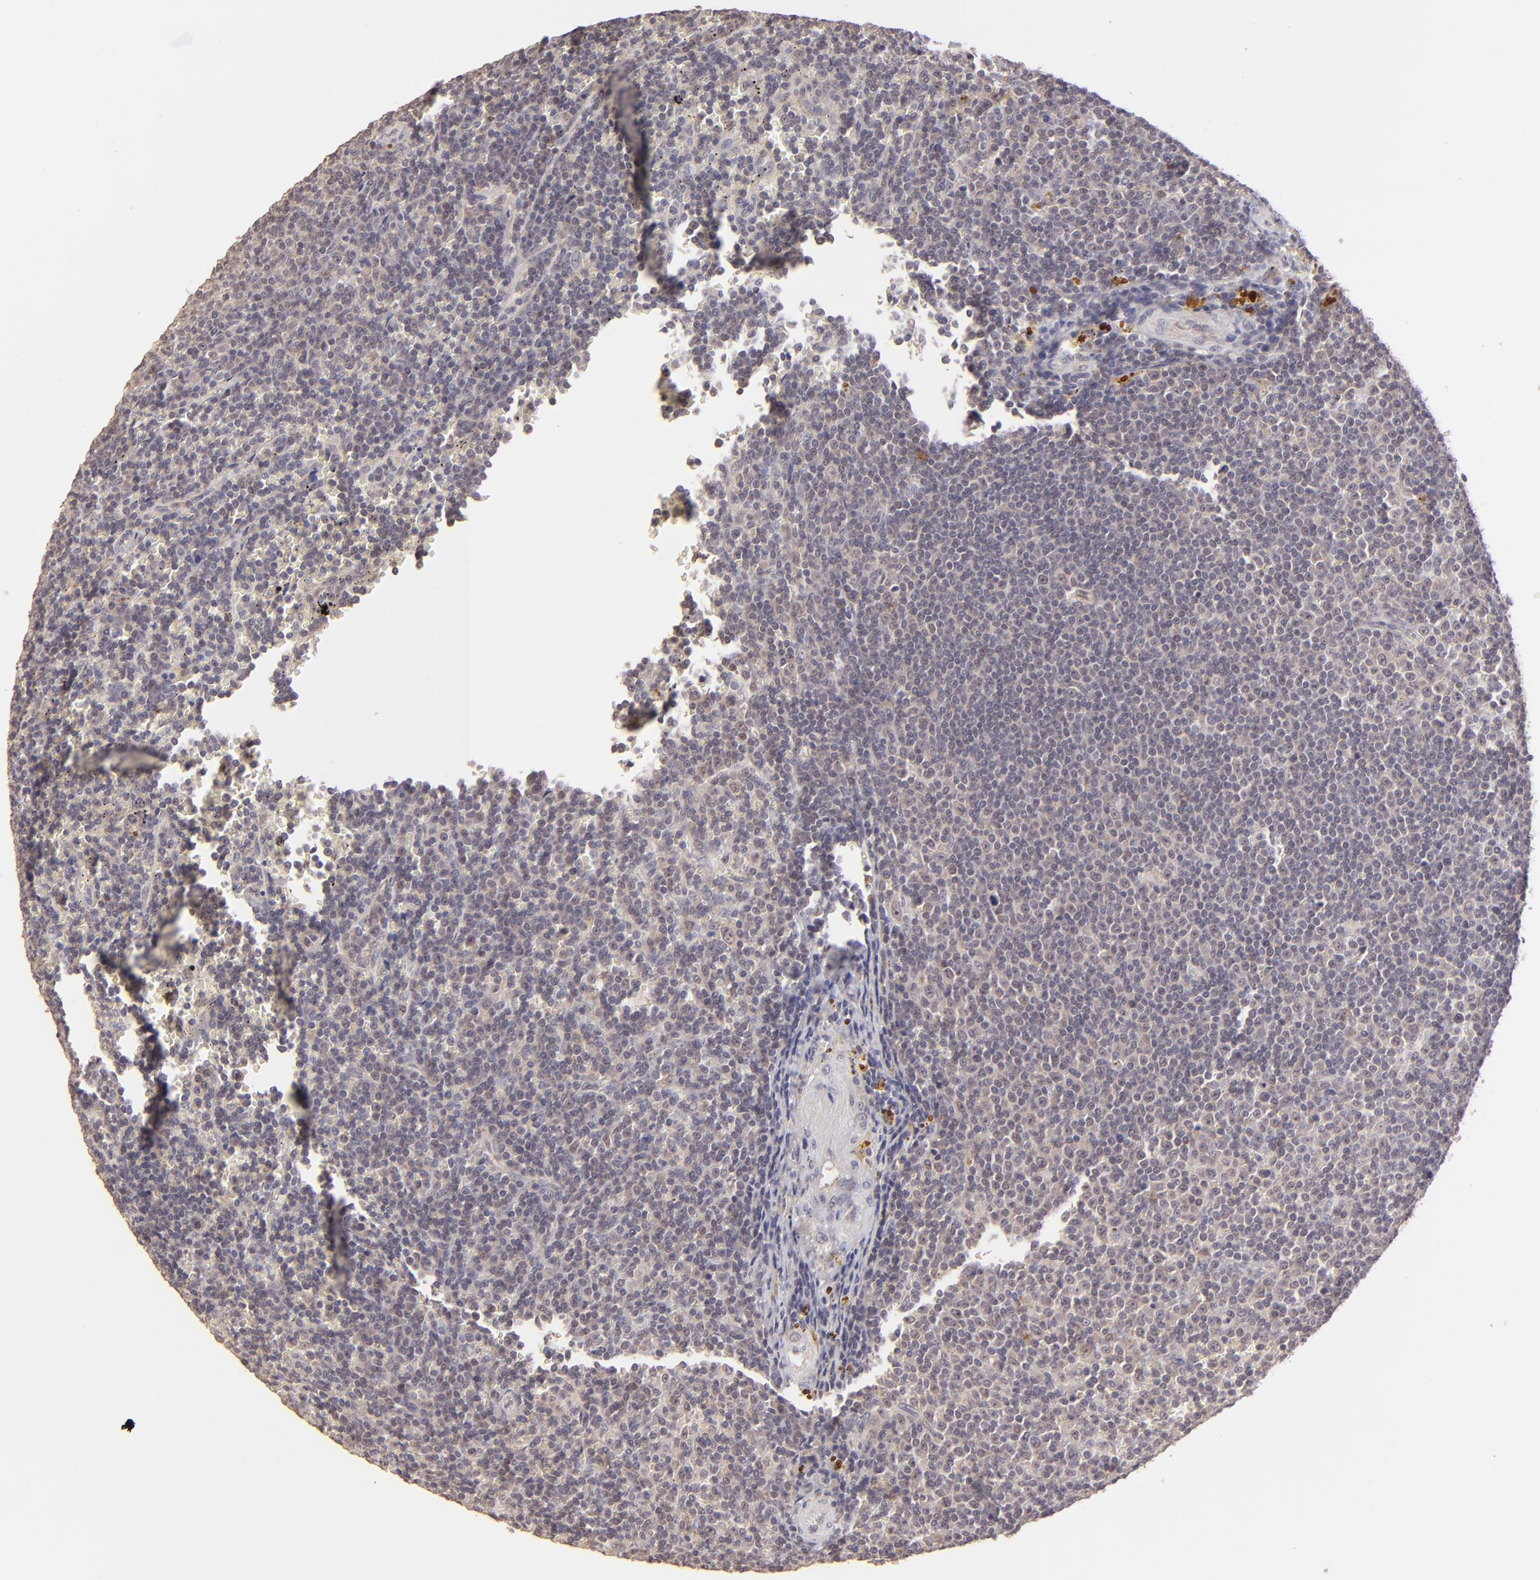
{"staining": {"intensity": "negative", "quantity": "none", "location": "none"}, "tissue": "lymphoma", "cell_type": "Tumor cells", "image_type": "cancer", "snomed": [{"axis": "morphology", "description": "Malignant lymphoma, non-Hodgkin's type, Low grade"}, {"axis": "topography", "description": "Spleen"}], "caption": "A high-resolution micrograph shows immunohistochemistry staining of lymphoma, which exhibits no significant expression in tumor cells.", "gene": "CLDN1", "patient": {"sex": "male", "age": 80}}